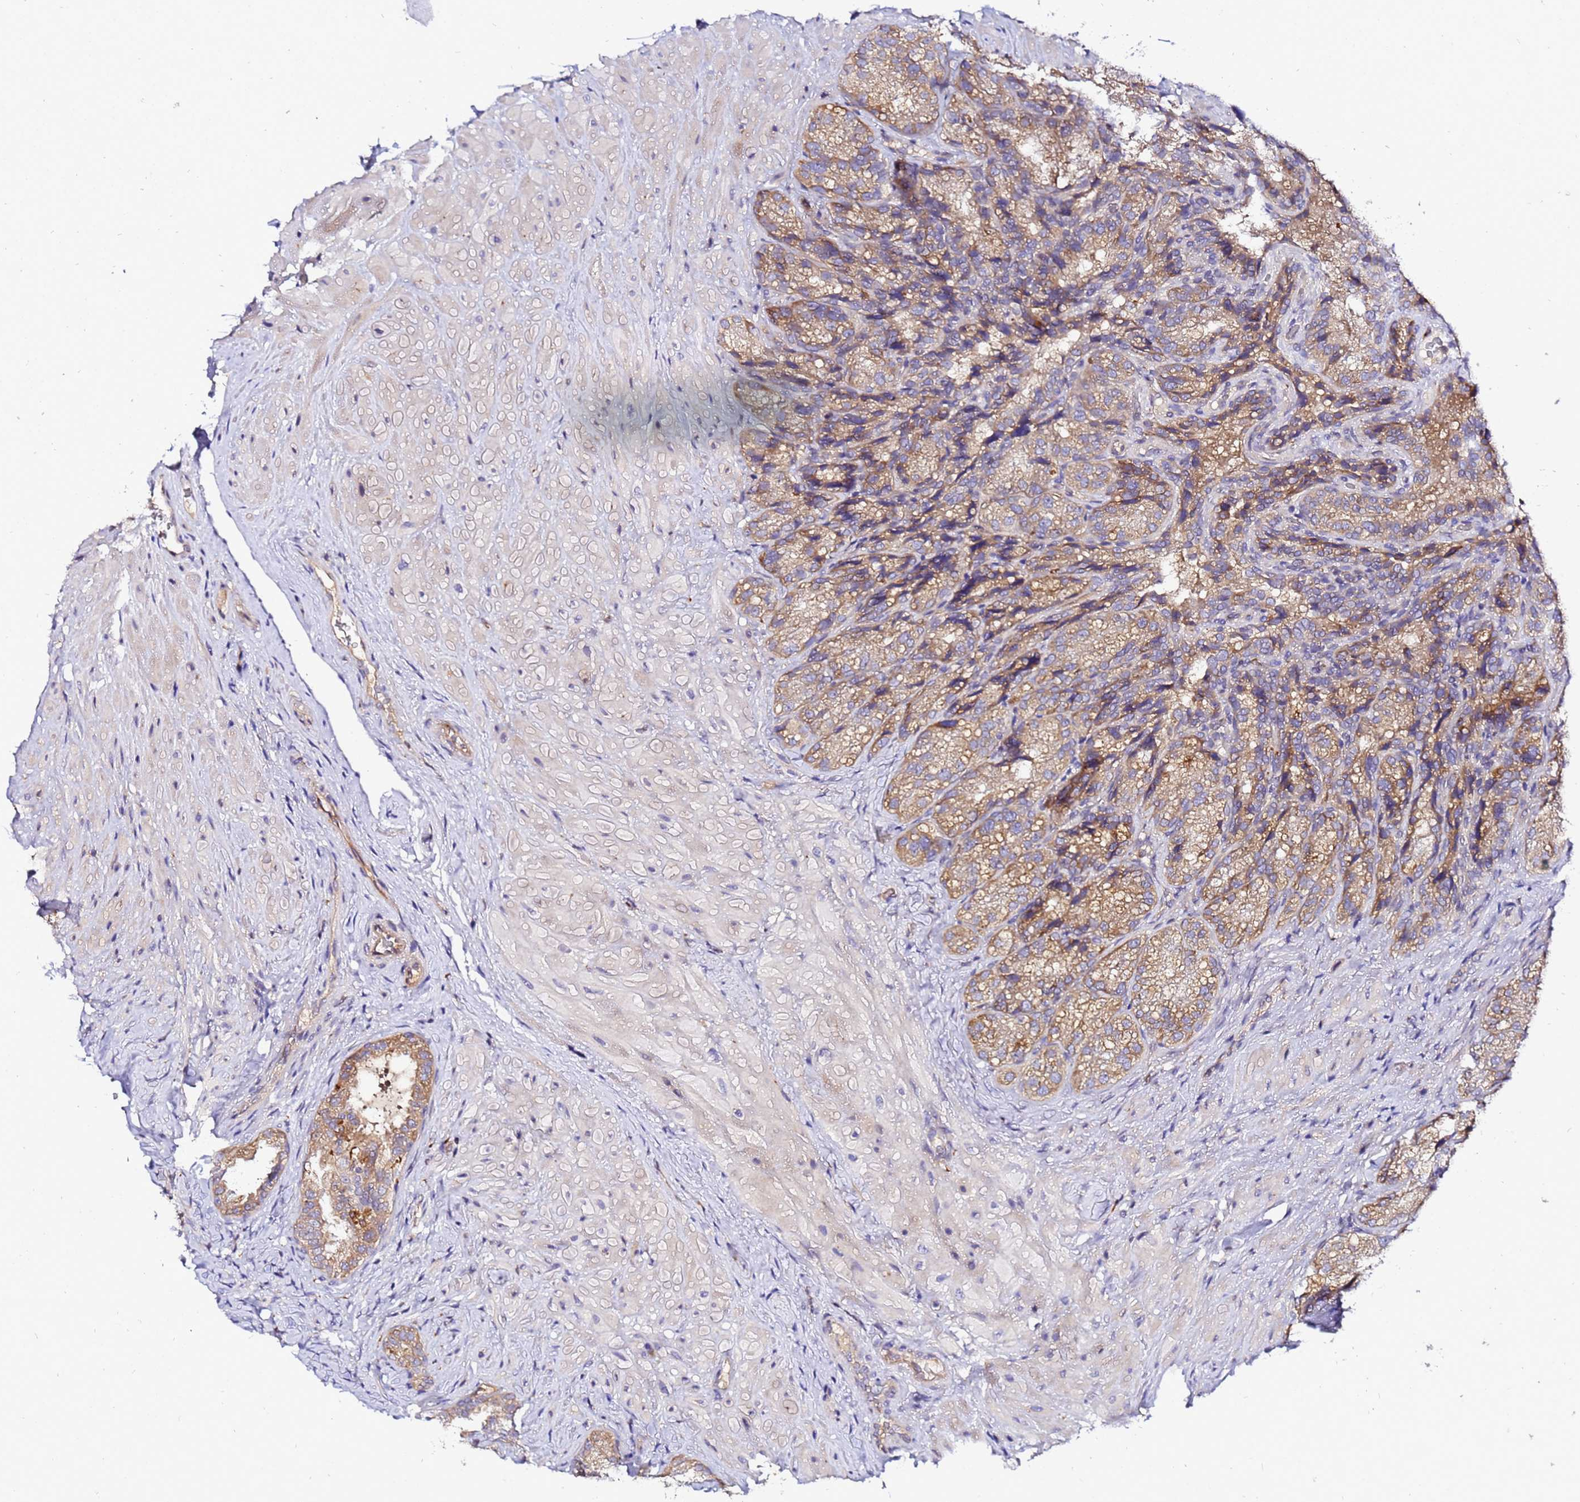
{"staining": {"intensity": "moderate", "quantity": ">75%", "location": "cytoplasmic/membranous"}, "tissue": "seminal vesicle", "cell_type": "Glandular cells", "image_type": "normal", "snomed": [{"axis": "morphology", "description": "Normal tissue, NOS"}, {"axis": "topography", "description": "Seminal veicle"}], "caption": "Brown immunohistochemical staining in benign seminal vesicle reveals moderate cytoplasmic/membranous expression in about >75% of glandular cells.", "gene": "ADPGK", "patient": {"sex": "male", "age": 58}}